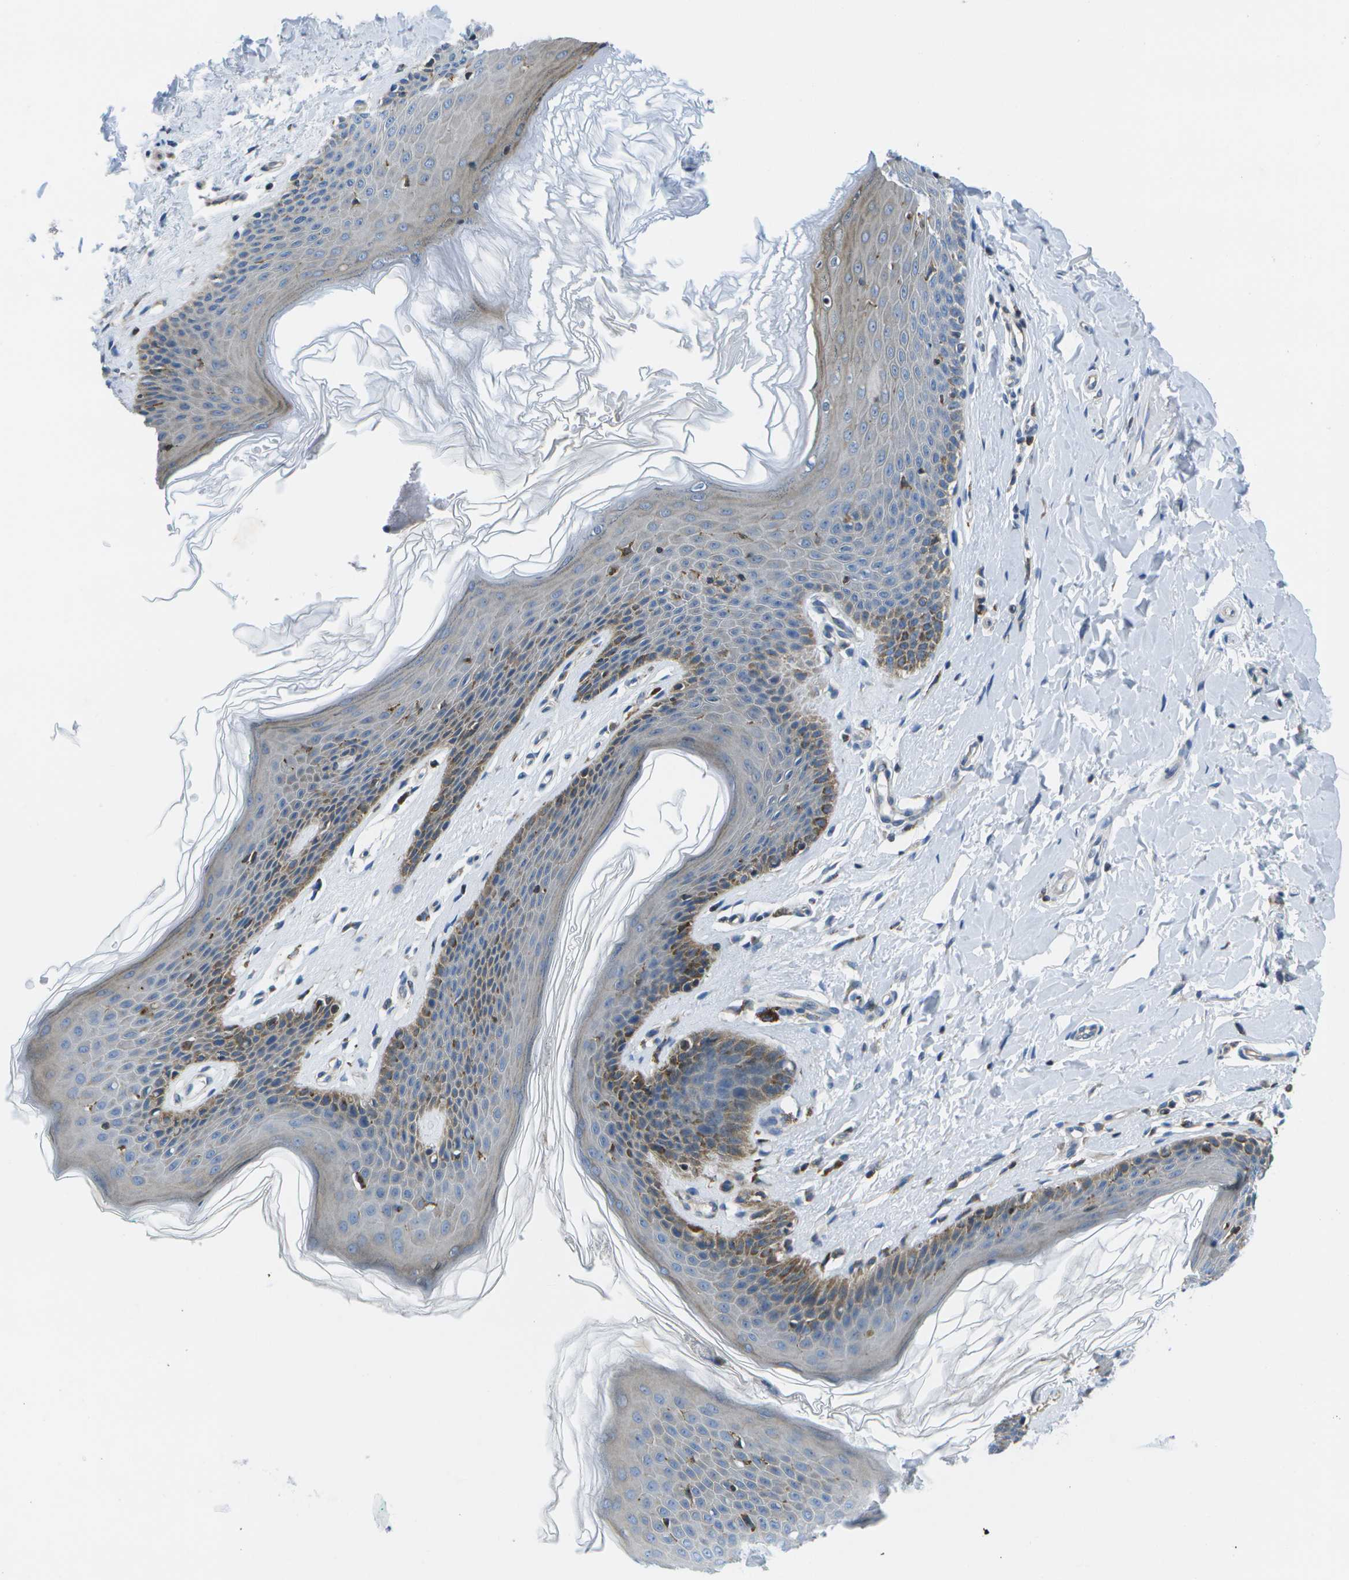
{"staining": {"intensity": "moderate", "quantity": "<25%", "location": "cytoplasmic/membranous"}, "tissue": "skin", "cell_type": "Epidermal cells", "image_type": "normal", "snomed": [{"axis": "morphology", "description": "Normal tissue, NOS"}, {"axis": "topography", "description": "Vulva"}], "caption": "A high-resolution micrograph shows immunohistochemistry (IHC) staining of benign skin, which displays moderate cytoplasmic/membranous expression in approximately <25% of epidermal cells.", "gene": "GDF5", "patient": {"sex": "female", "age": 66}}